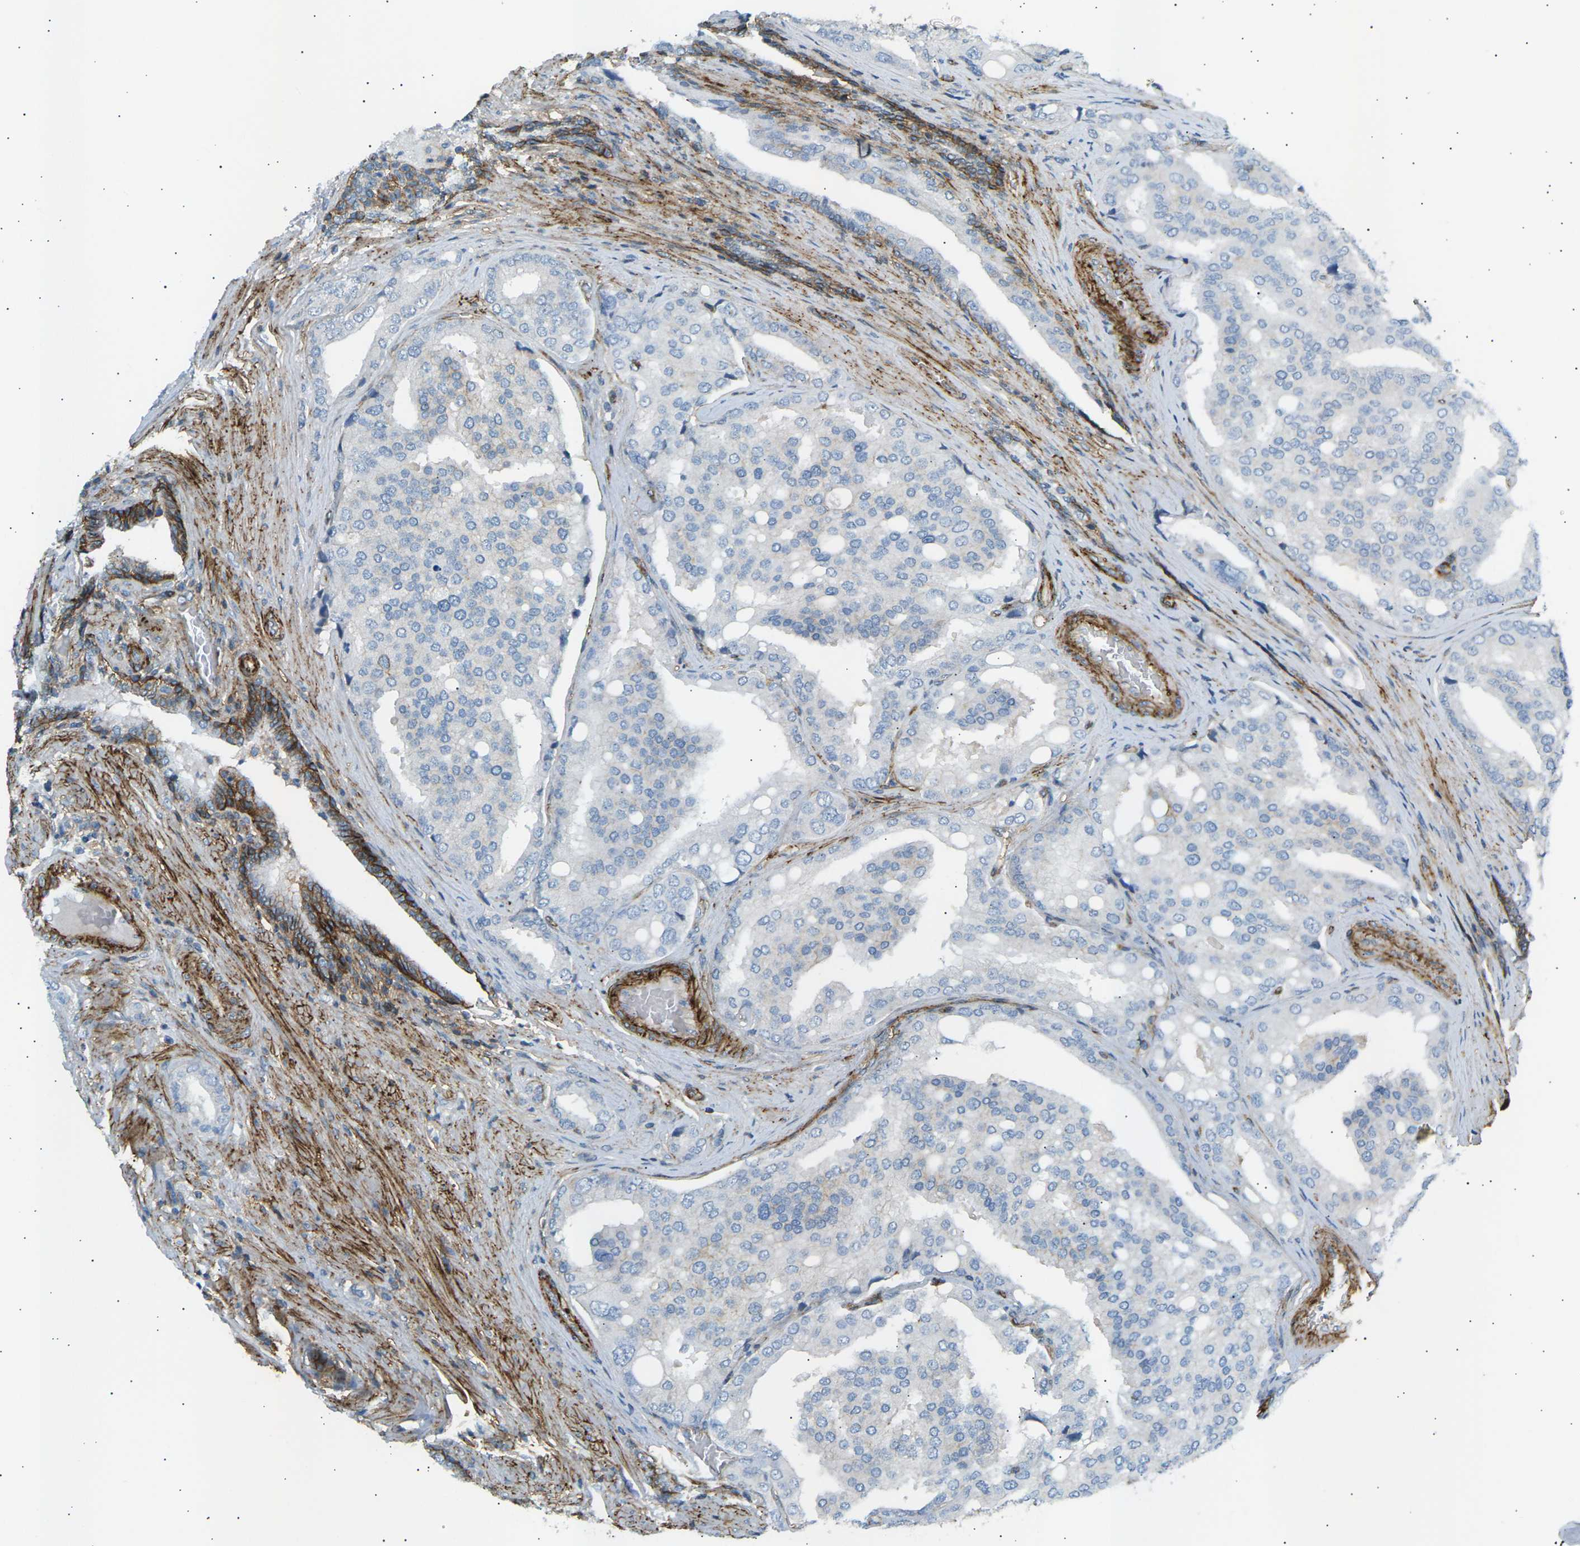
{"staining": {"intensity": "negative", "quantity": "none", "location": "none"}, "tissue": "prostate cancer", "cell_type": "Tumor cells", "image_type": "cancer", "snomed": [{"axis": "morphology", "description": "Adenocarcinoma, High grade"}, {"axis": "topography", "description": "Prostate"}], "caption": "DAB immunohistochemical staining of prostate cancer (adenocarcinoma (high-grade)) demonstrates no significant staining in tumor cells.", "gene": "ATP2B4", "patient": {"sex": "male", "age": 50}}